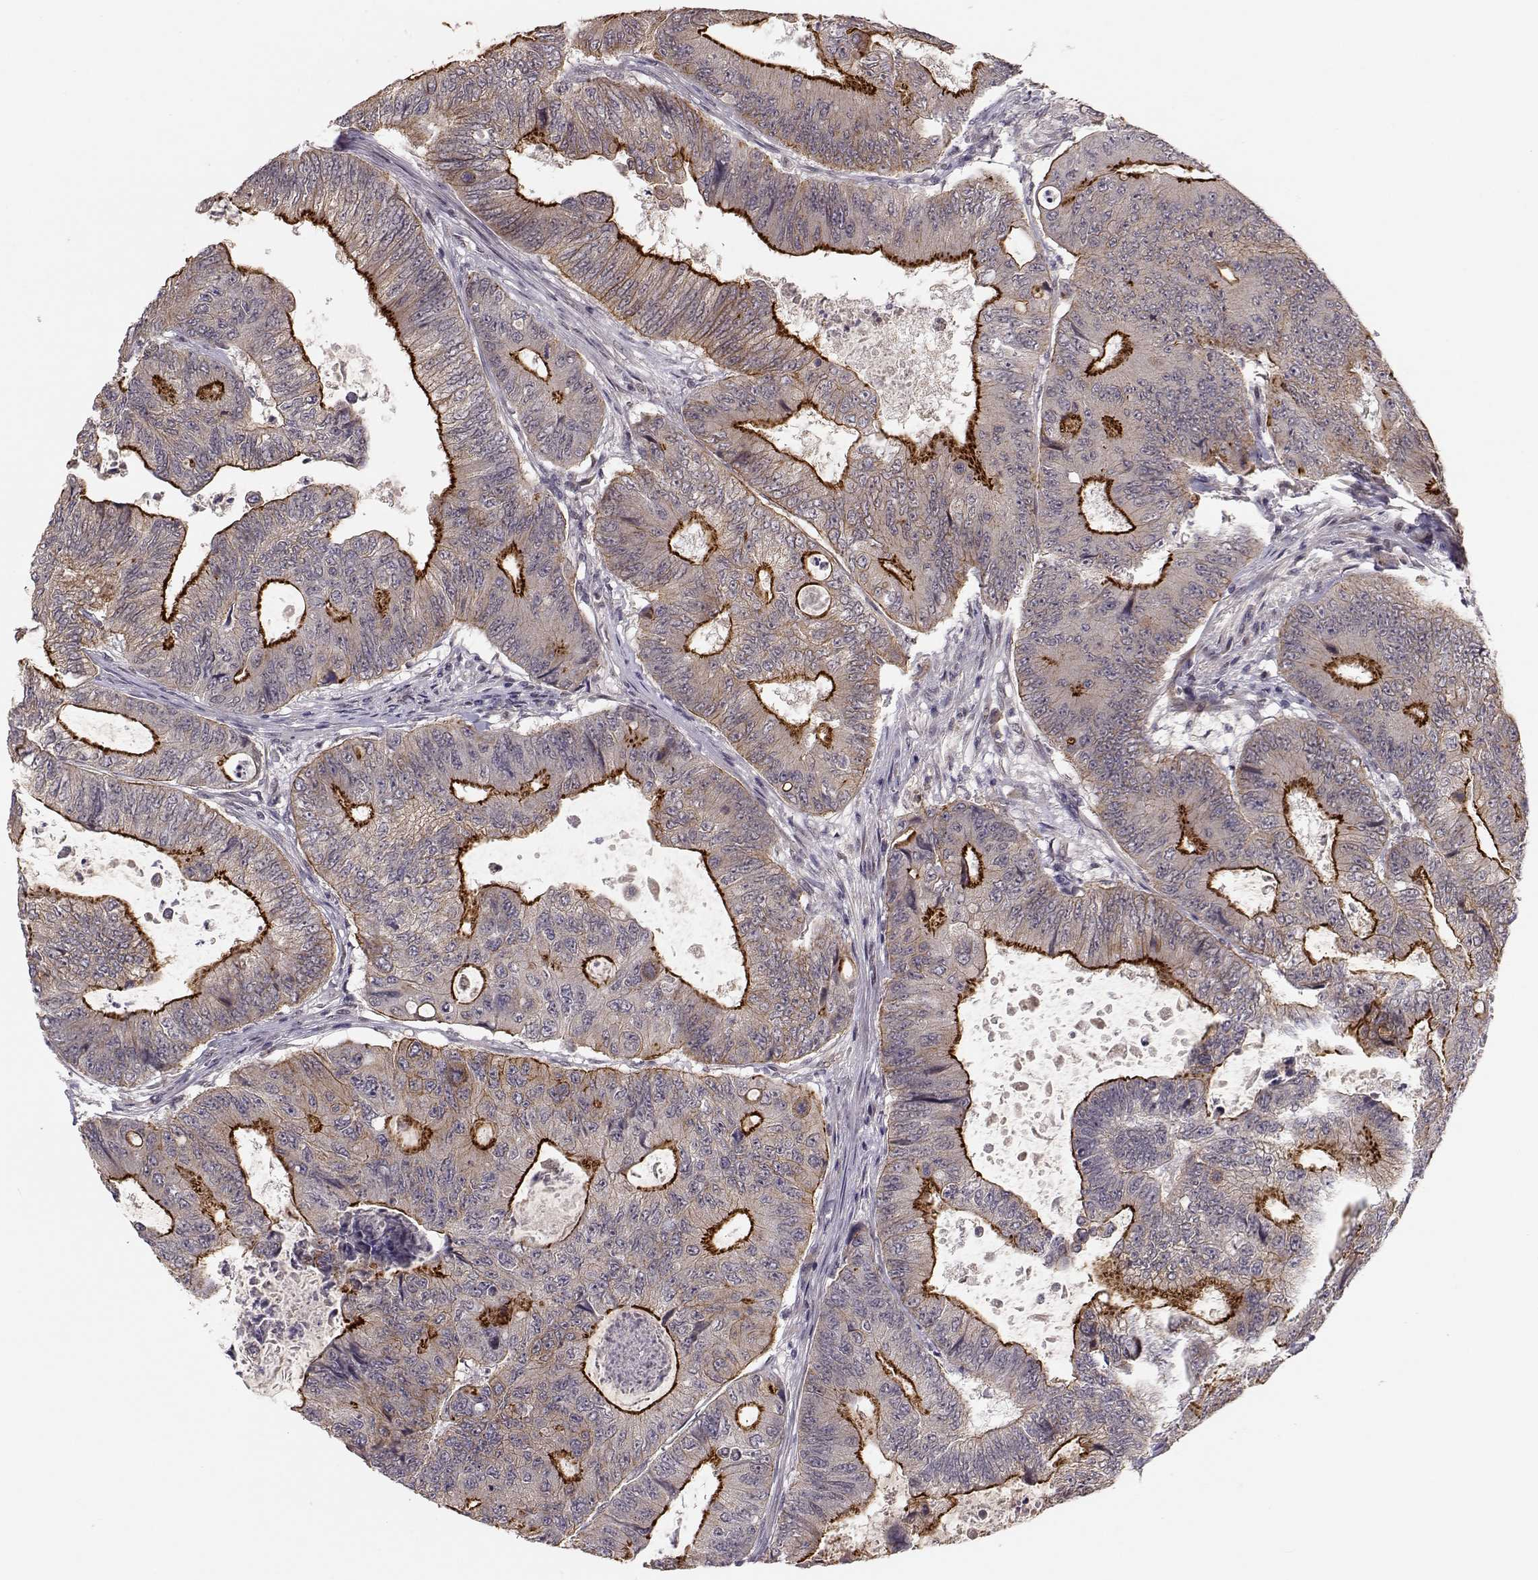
{"staining": {"intensity": "strong", "quantity": "<25%", "location": "cytoplasmic/membranous"}, "tissue": "colorectal cancer", "cell_type": "Tumor cells", "image_type": "cancer", "snomed": [{"axis": "morphology", "description": "Adenocarcinoma, NOS"}, {"axis": "topography", "description": "Colon"}], "caption": "A photomicrograph showing strong cytoplasmic/membranous staining in approximately <25% of tumor cells in colorectal adenocarcinoma, as visualized by brown immunohistochemical staining.", "gene": "PLEKHG3", "patient": {"sex": "female", "age": 48}}